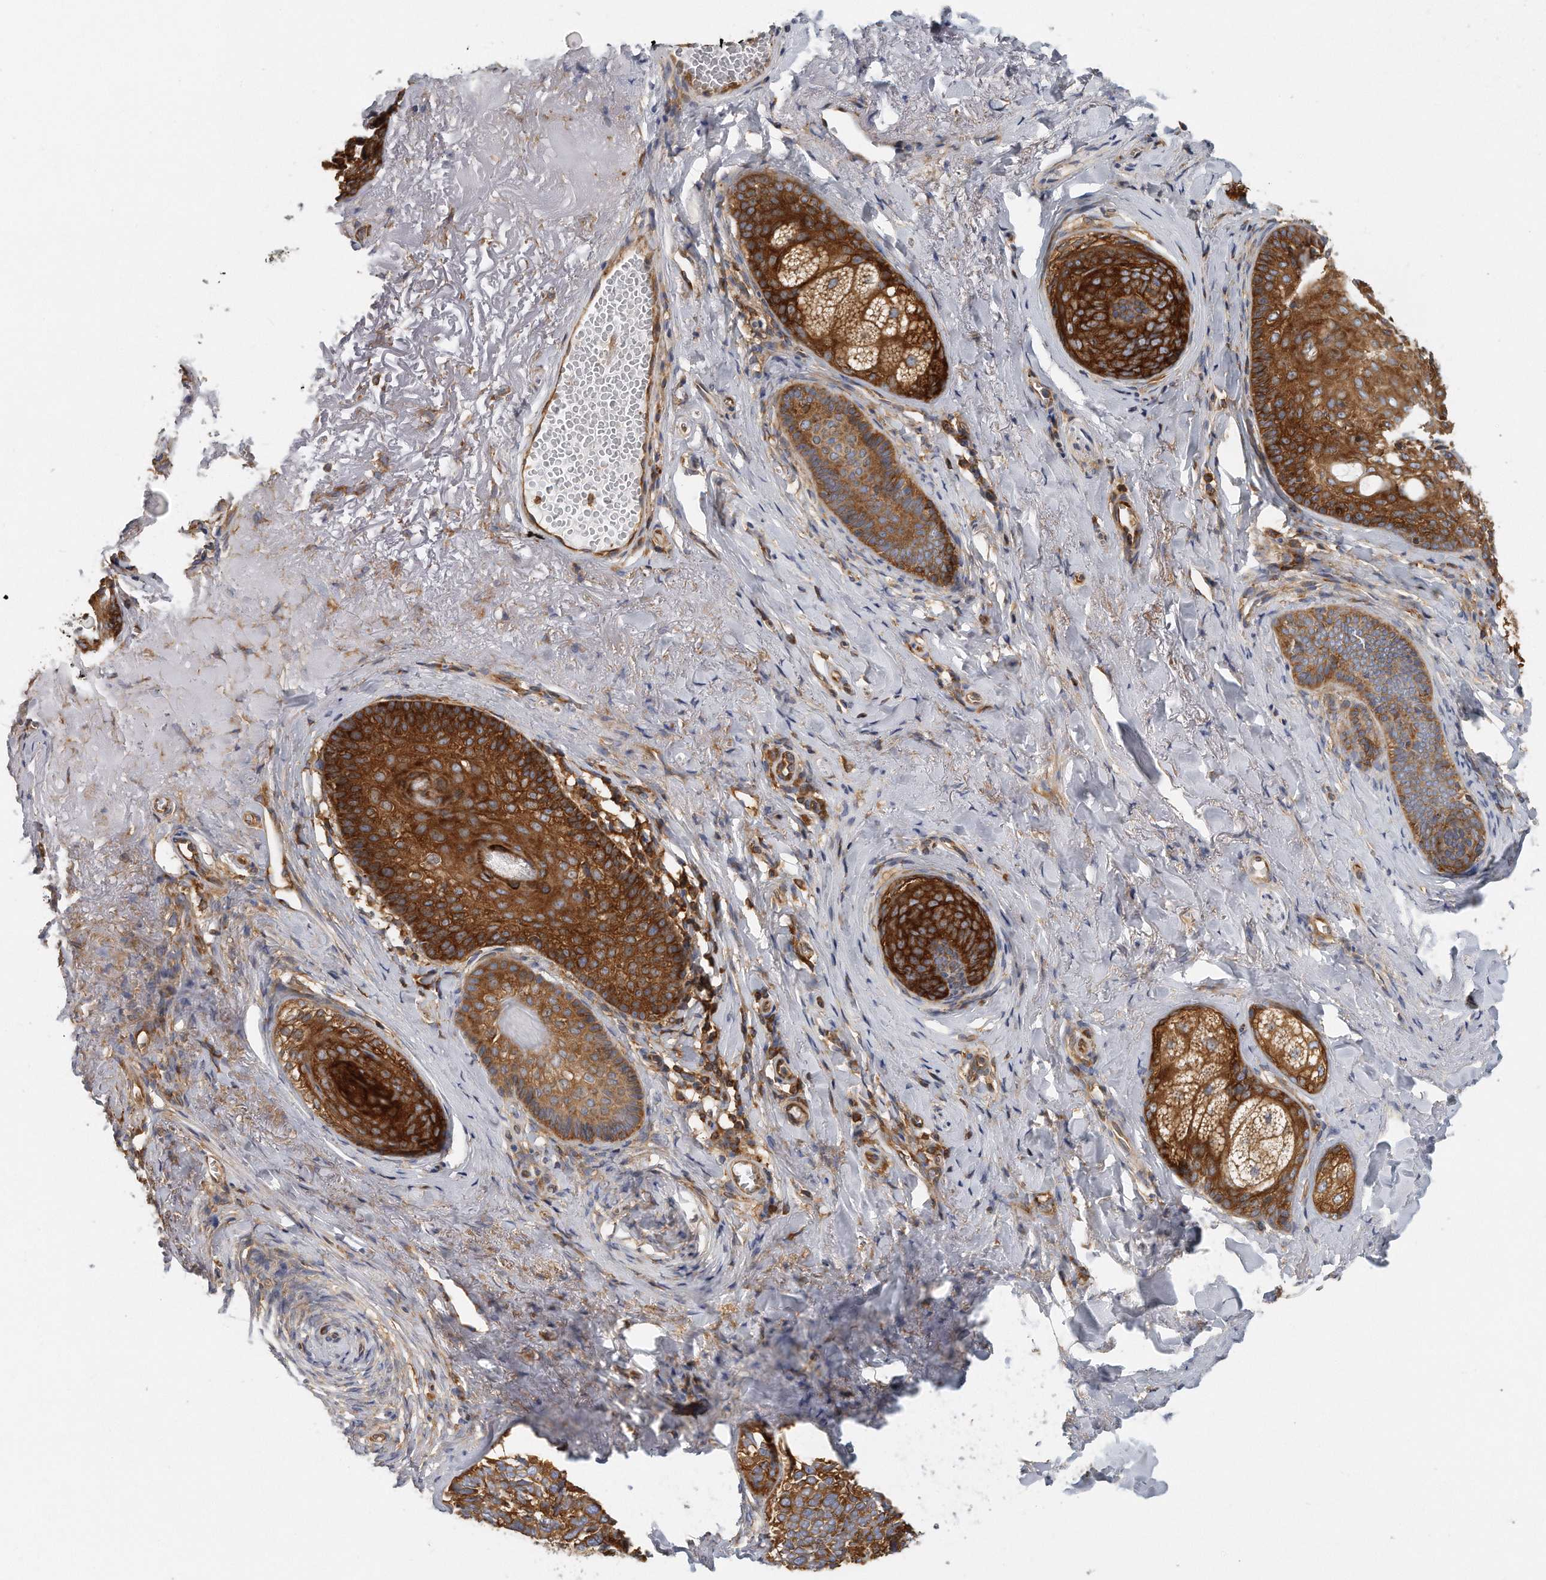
{"staining": {"intensity": "strong", "quantity": ">75%", "location": "cytoplasmic/membranous"}, "tissue": "skin cancer", "cell_type": "Tumor cells", "image_type": "cancer", "snomed": [{"axis": "morphology", "description": "Basal cell carcinoma"}, {"axis": "topography", "description": "Skin"}], "caption": "Human basal cell carcinoma (skin) stained for a protein (brown) reveals strong cytoplasmic/membranous positive staining in about >75% of tumor cells.", "gene": "EIF3I", "patient": {"sex": "male", "age": 62}}